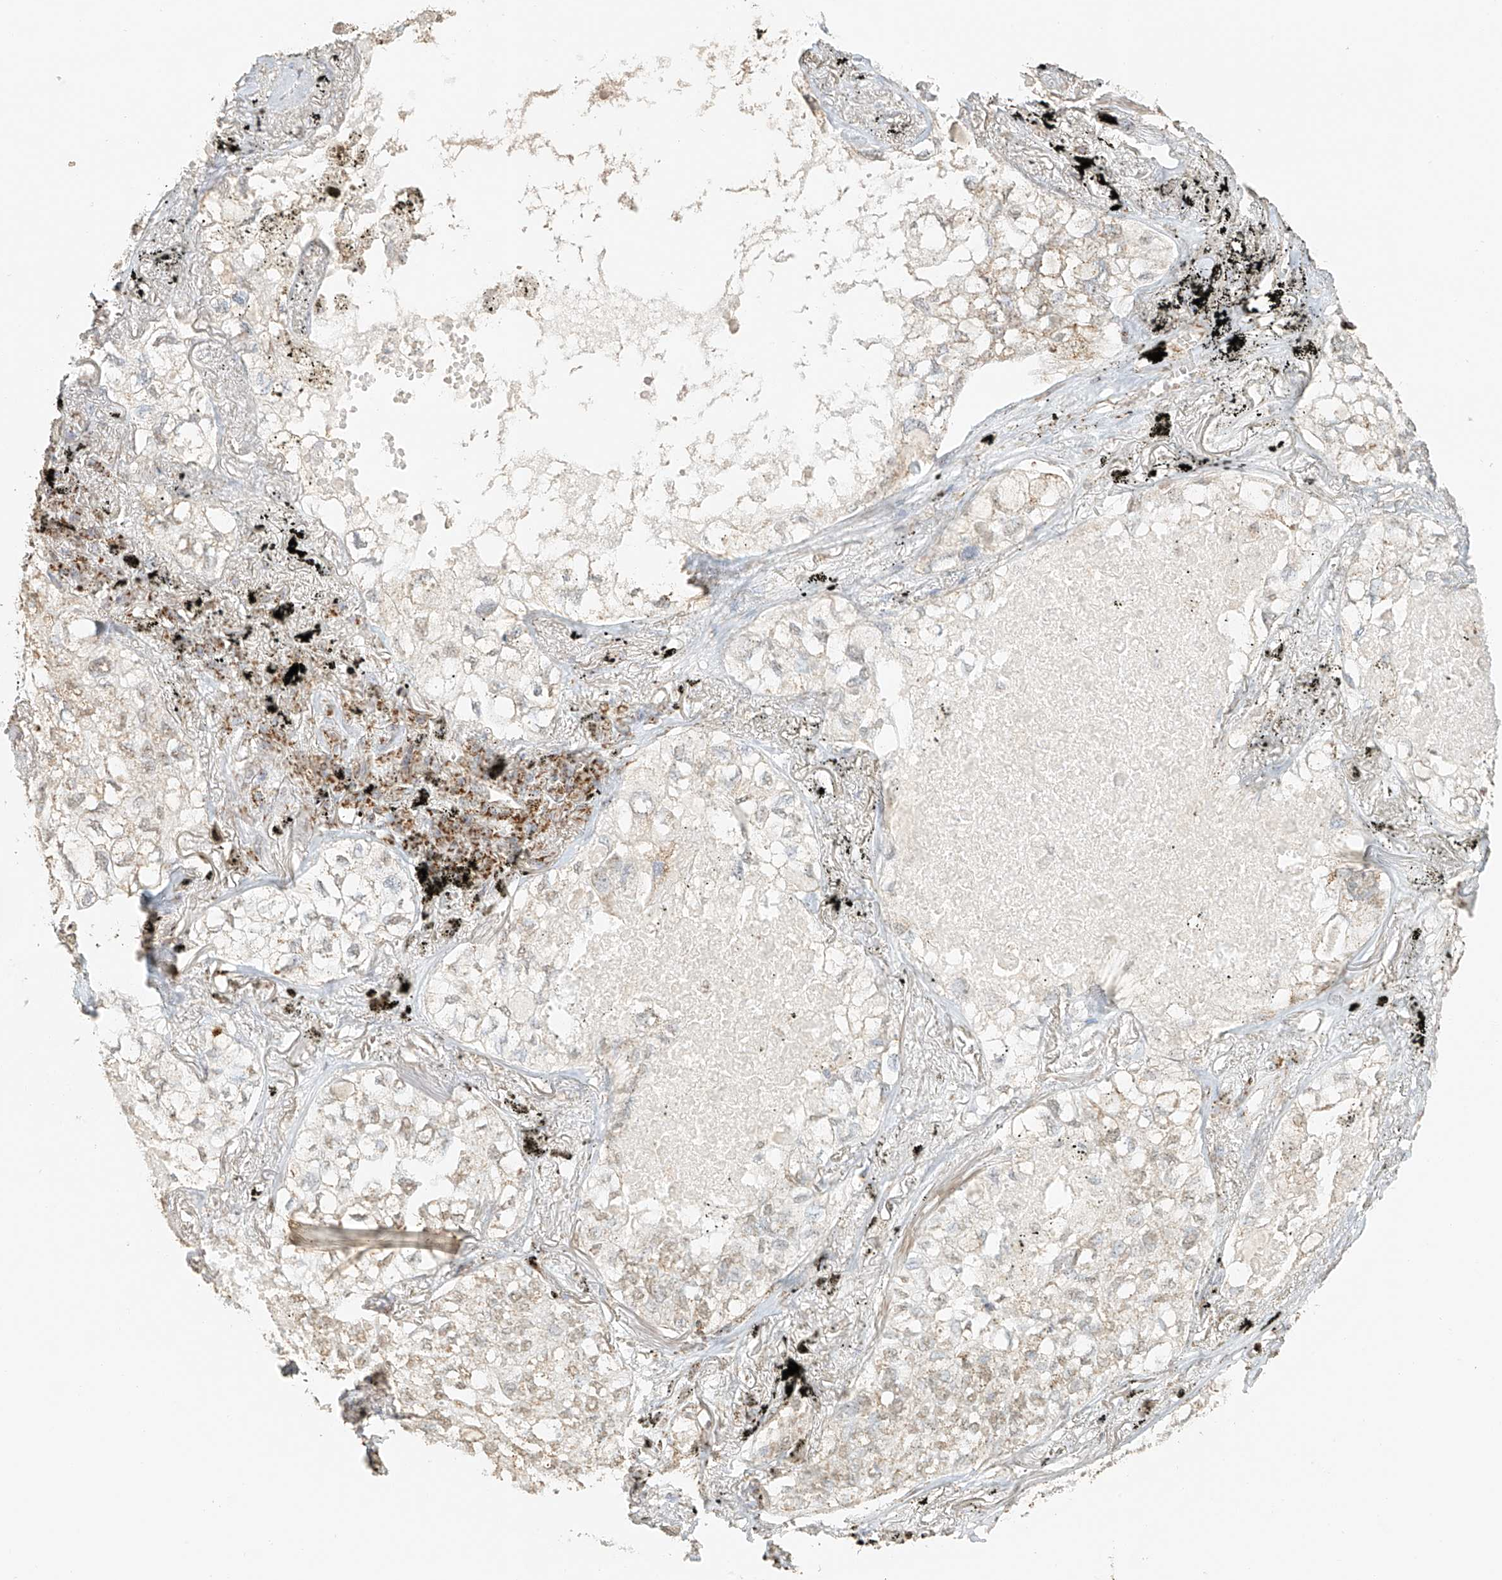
{"staining": {"intensity": "weak", "quantity": "<25%", "location": "cytoplasmic/membranous"}, "tissue": "lung cancer", "cell_type": "Tumor cells", "image_type": "cancer", "snomed": [{"axis": "morphology", "description": "Adenocarcinoma, NOS"}, {"axis": "topography", "description": "Lung"}], "caption": "A high-resolution histopathology image shows immunohistochemistry (IHC) staining of lung cancer (adenocarcinoma), which demonstrates no significant positivity in tumor cells. Nuclei are stained in blue.", "gene": "MIPEP", "patient": {"sex": "male", "age": 65}}